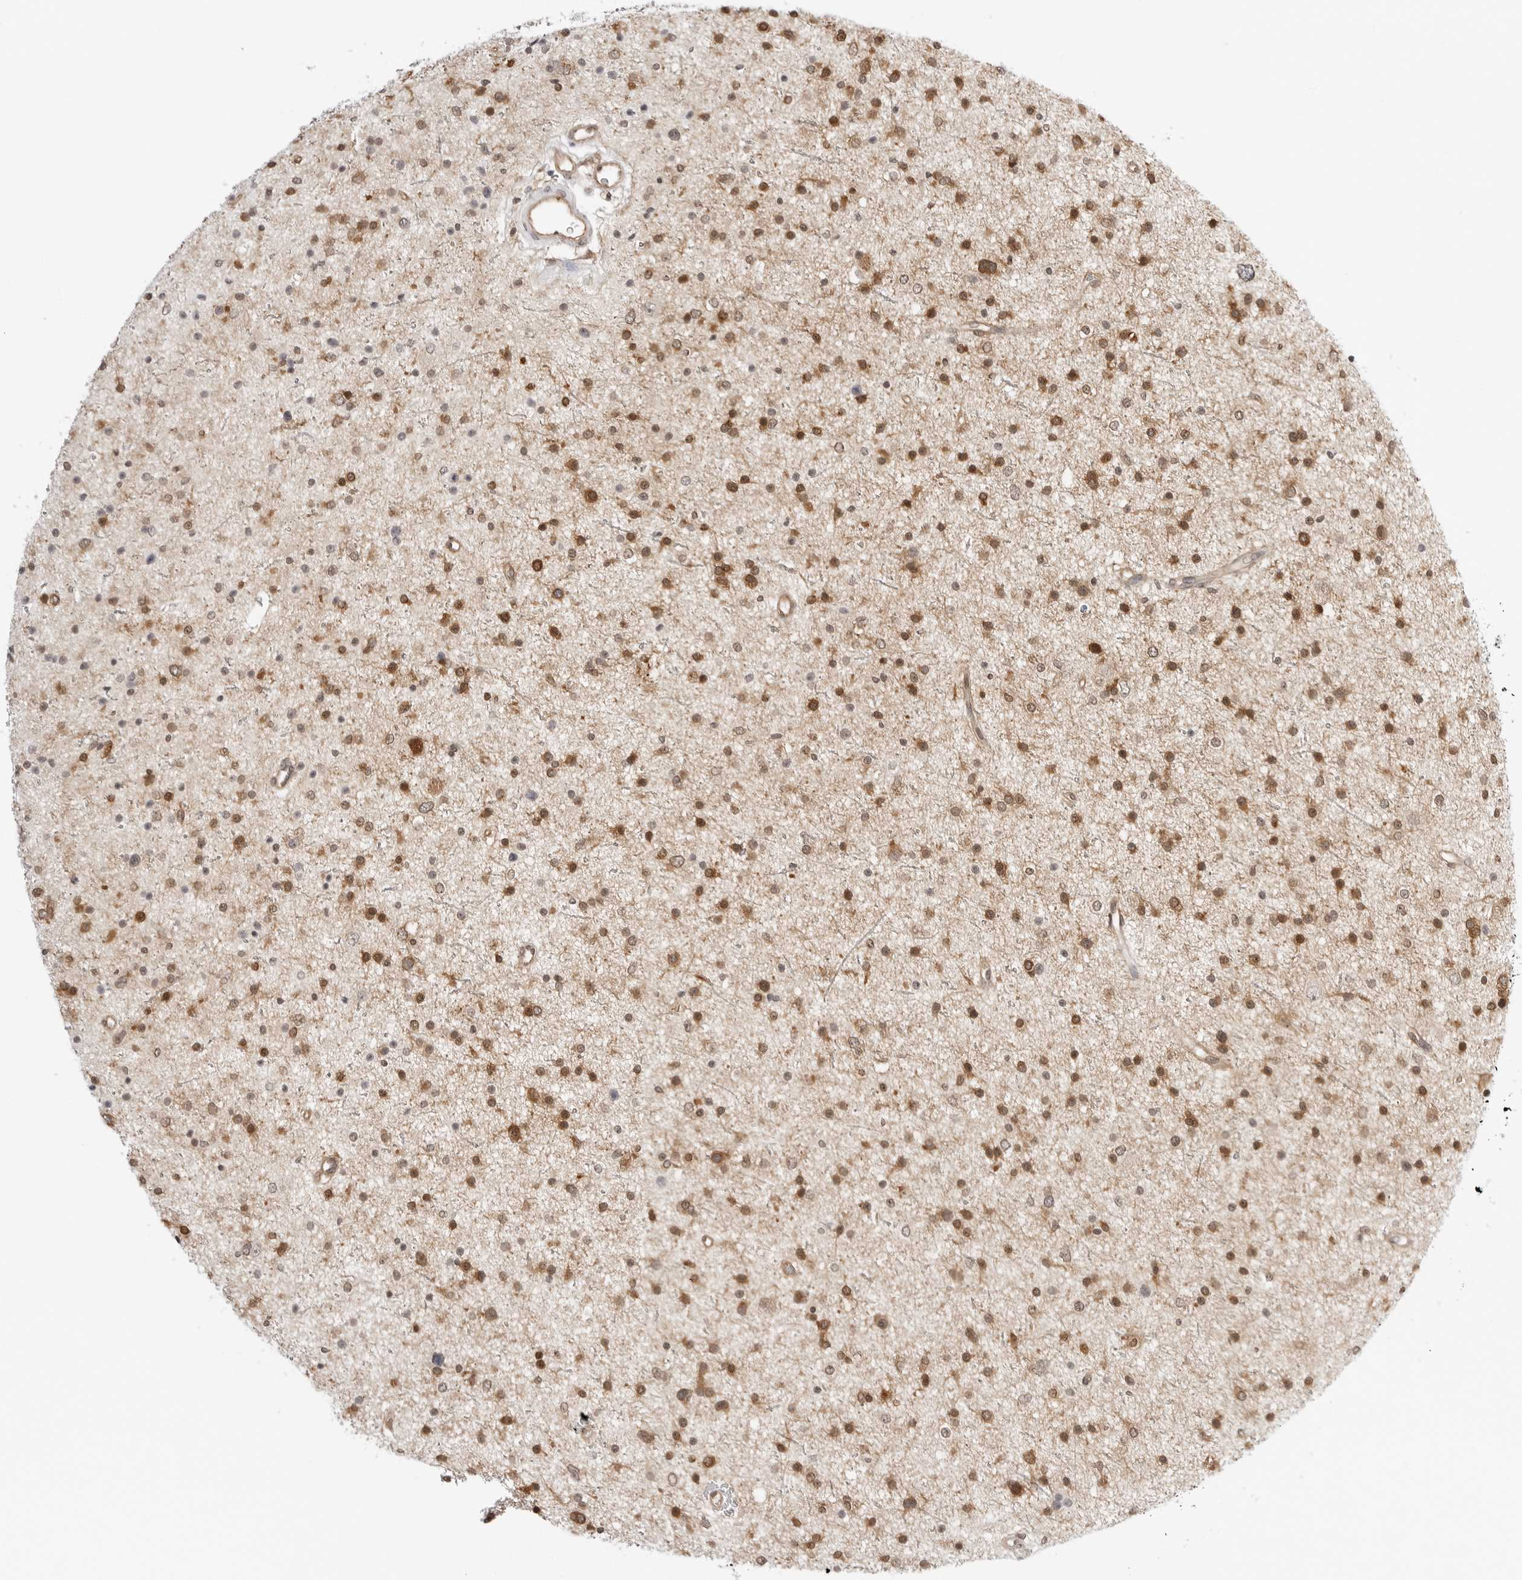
{"staining": {"intensity": "moderate", "quantity": ">75%", "location": "cytoplasmic/membranous,nuclear"}, "tissue": "glioma", "cell_type": "Tumor cells", "image_type": "cancer", "snomed": [{"axis": "morphology", "description": "Glioma, malignant, Low grade"}, {"axis": "topography", "description": "Brain"}], "caption": "The histopathology image displays staining of malignant low-grade glioma, revealing moderate cytoplasmic/membranous and nuclear protein expression (brown color) within tumor cells.", "gene": "NUDC", "patient": {"sex": "female", "age": 37}}